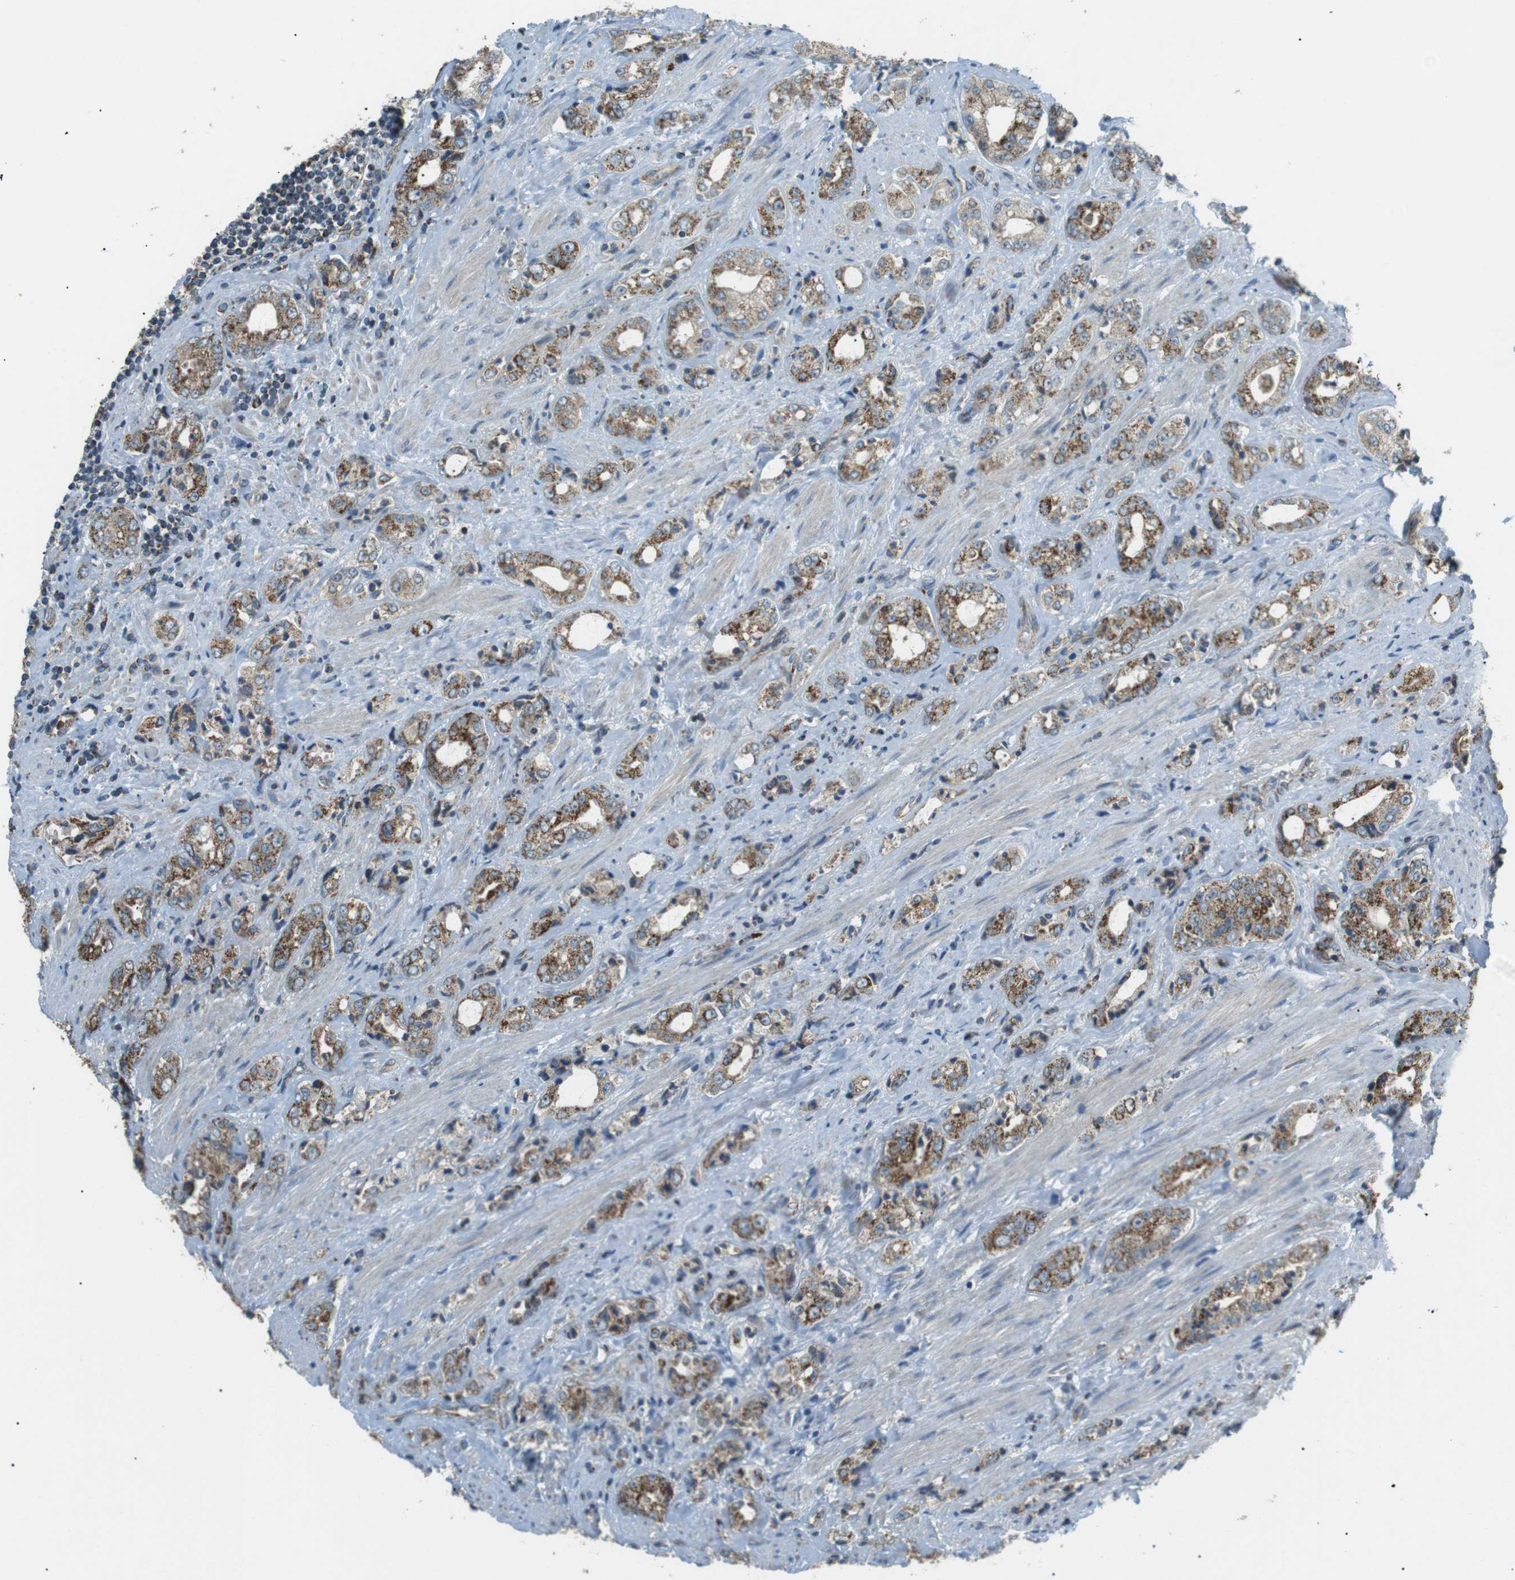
{"staining": {"intensity": "moderate", "quantity": ">75%", "location": "cytoplasmic/membranous"}, "tissue": "prostate cancer", "cell_type": "Tumor cells", "image_type": "cancer", "snomed": [{"axis": "morphology", "description": "Adenocarcinoma, High grade"}, {"axis": "topography", "description": "Prostate"}], "caption": "Immunohistochemistry (IHC) image of human adenocarcinoma (high-grade) (prostate) stained for a protein (brown), which shows medium levels of moderate cytoplasmic/membranous expression in about >75% of tumor cells.", "gene": "BACE1", "patient": {"sex": "male", "age": 61}}